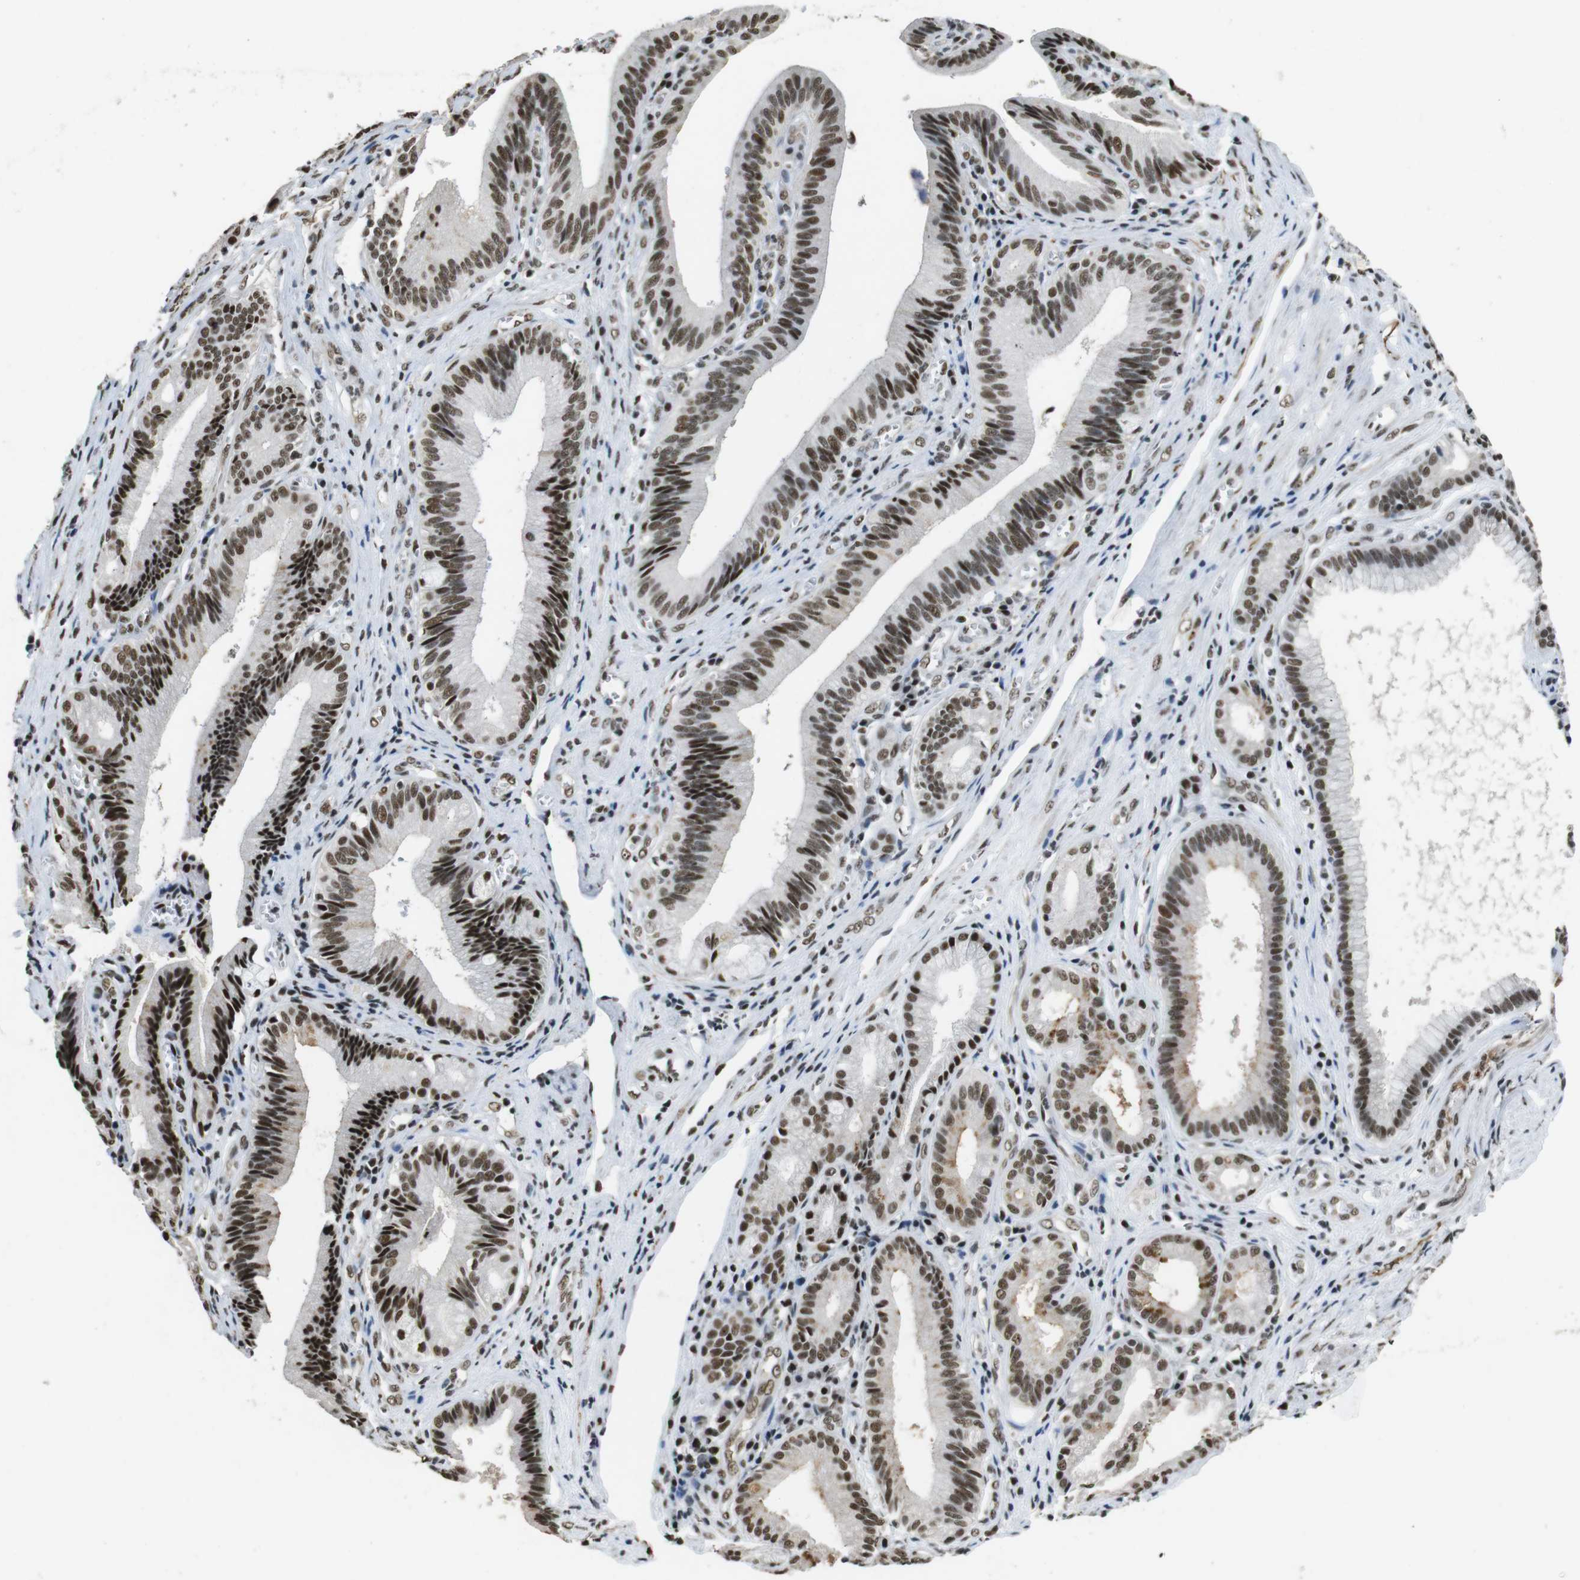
{"staining": {"intensity": "moderate", "quantity": ">75%", "location": "nuclear"}, "tissue": "pancreatic cancer", "cell_type": "Tumor cells", "image_type": "cancer", "snomed": [{"axis": "morphology", "description": "Adenocarcinoma, NOS"}, {"axis": "topography", "description": "Pancreas"}], "caption": "Pancreatic cancer (adenocarcinoma) stained with immunohistochemistry (IHC) displays moderate nuclear expression in approximately >75% of tumor cells.", "gene": "CSNK2B", "patient": {"sex": "female", "age": 75}}